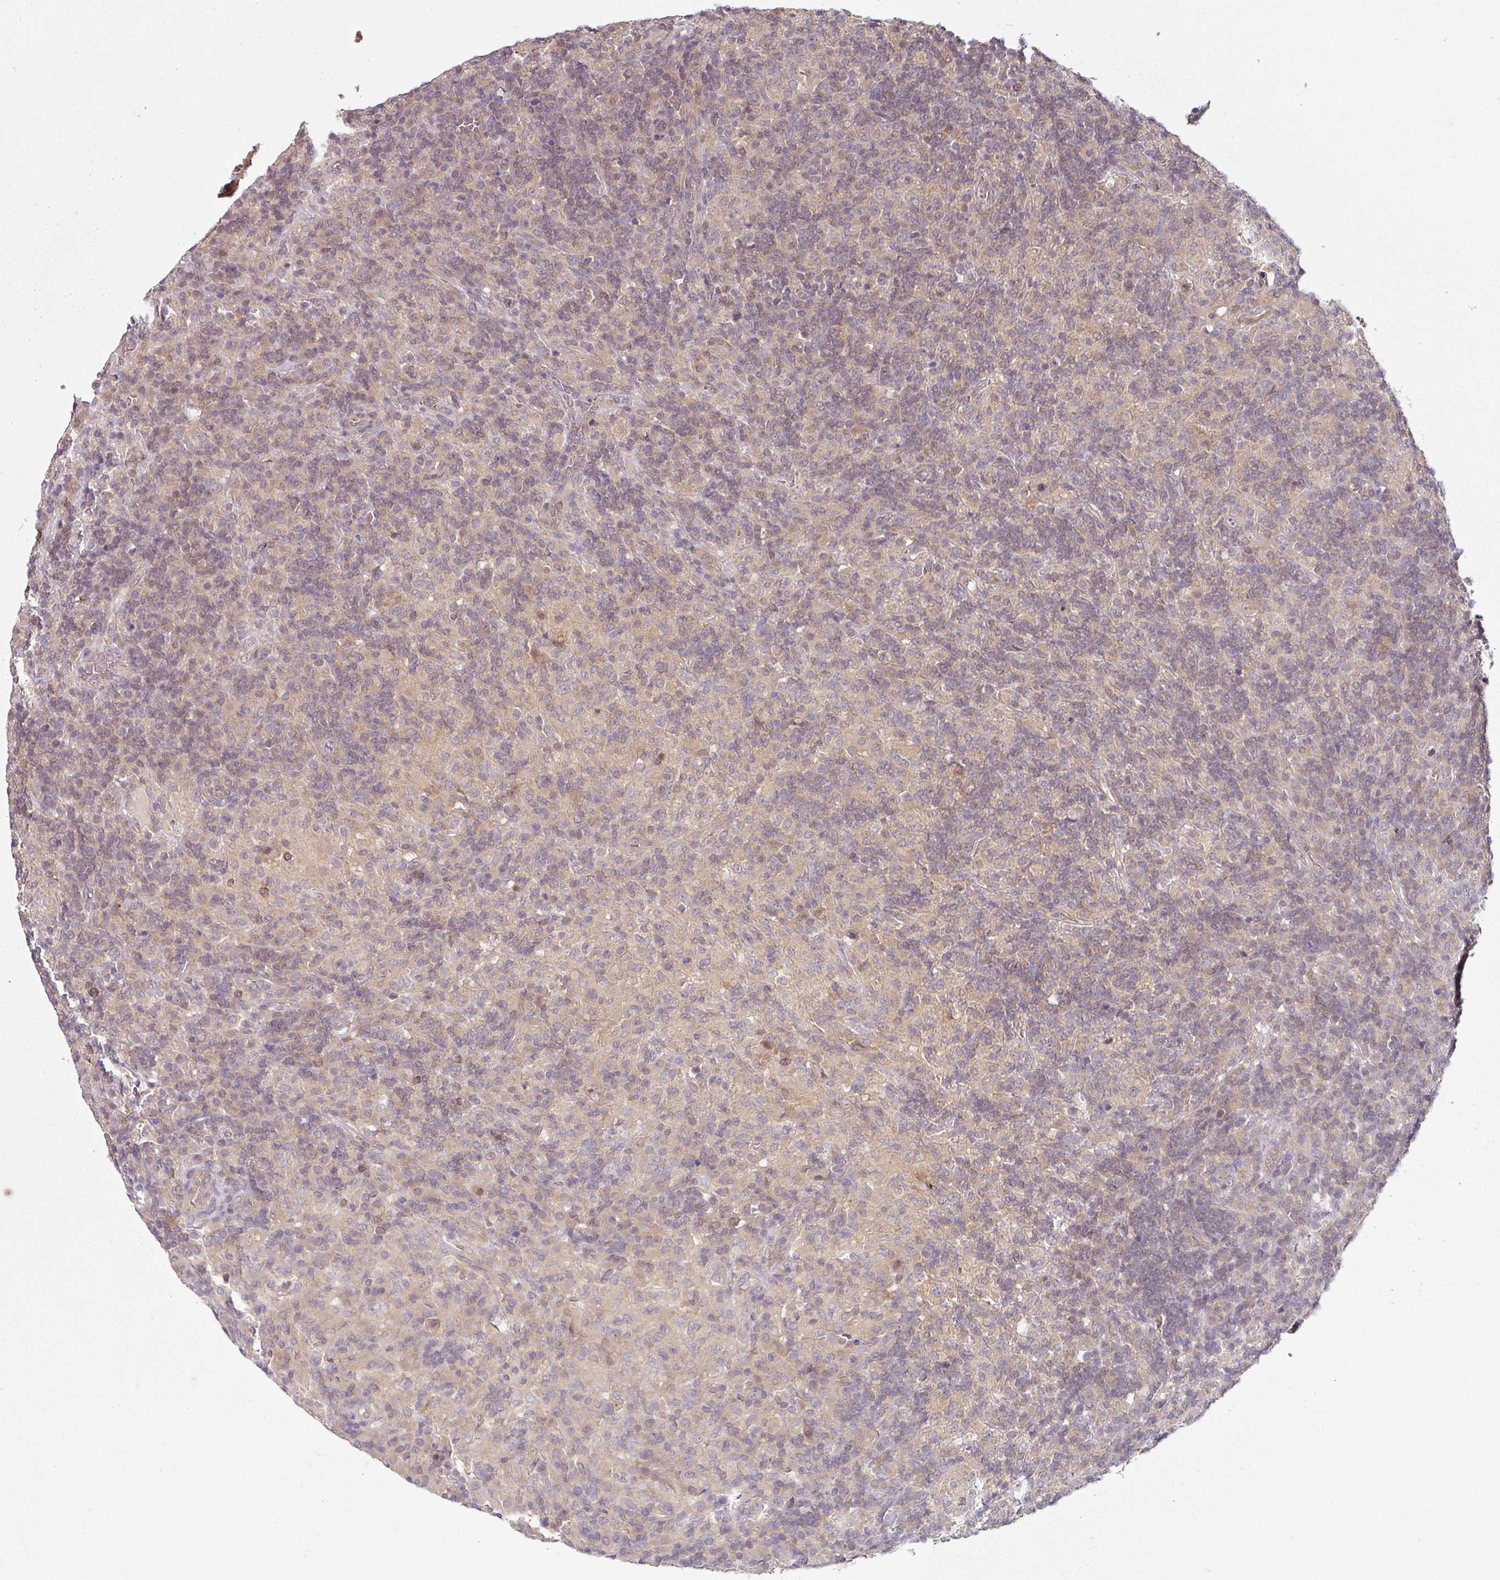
{"staining": {"intensity": "weak", "quantity": "<25%", "location": "cytoplasmic/membranous"}, "tissue": "lymphoma", "cell_type": "Tumor cells", "image_type": "cancer", "snomed": [{"axis": "morphology", "description": "Hodgkin's disease, NOS"}, {"axis": "topography", "description": "Lymph node"}], "caption": "A histopathology image of Hodgkin's disease stained for a protein reveals no brown staining in tumor cells.", "gene": "MAP2K2", "patient": {"sex": "male", "age": 70}}